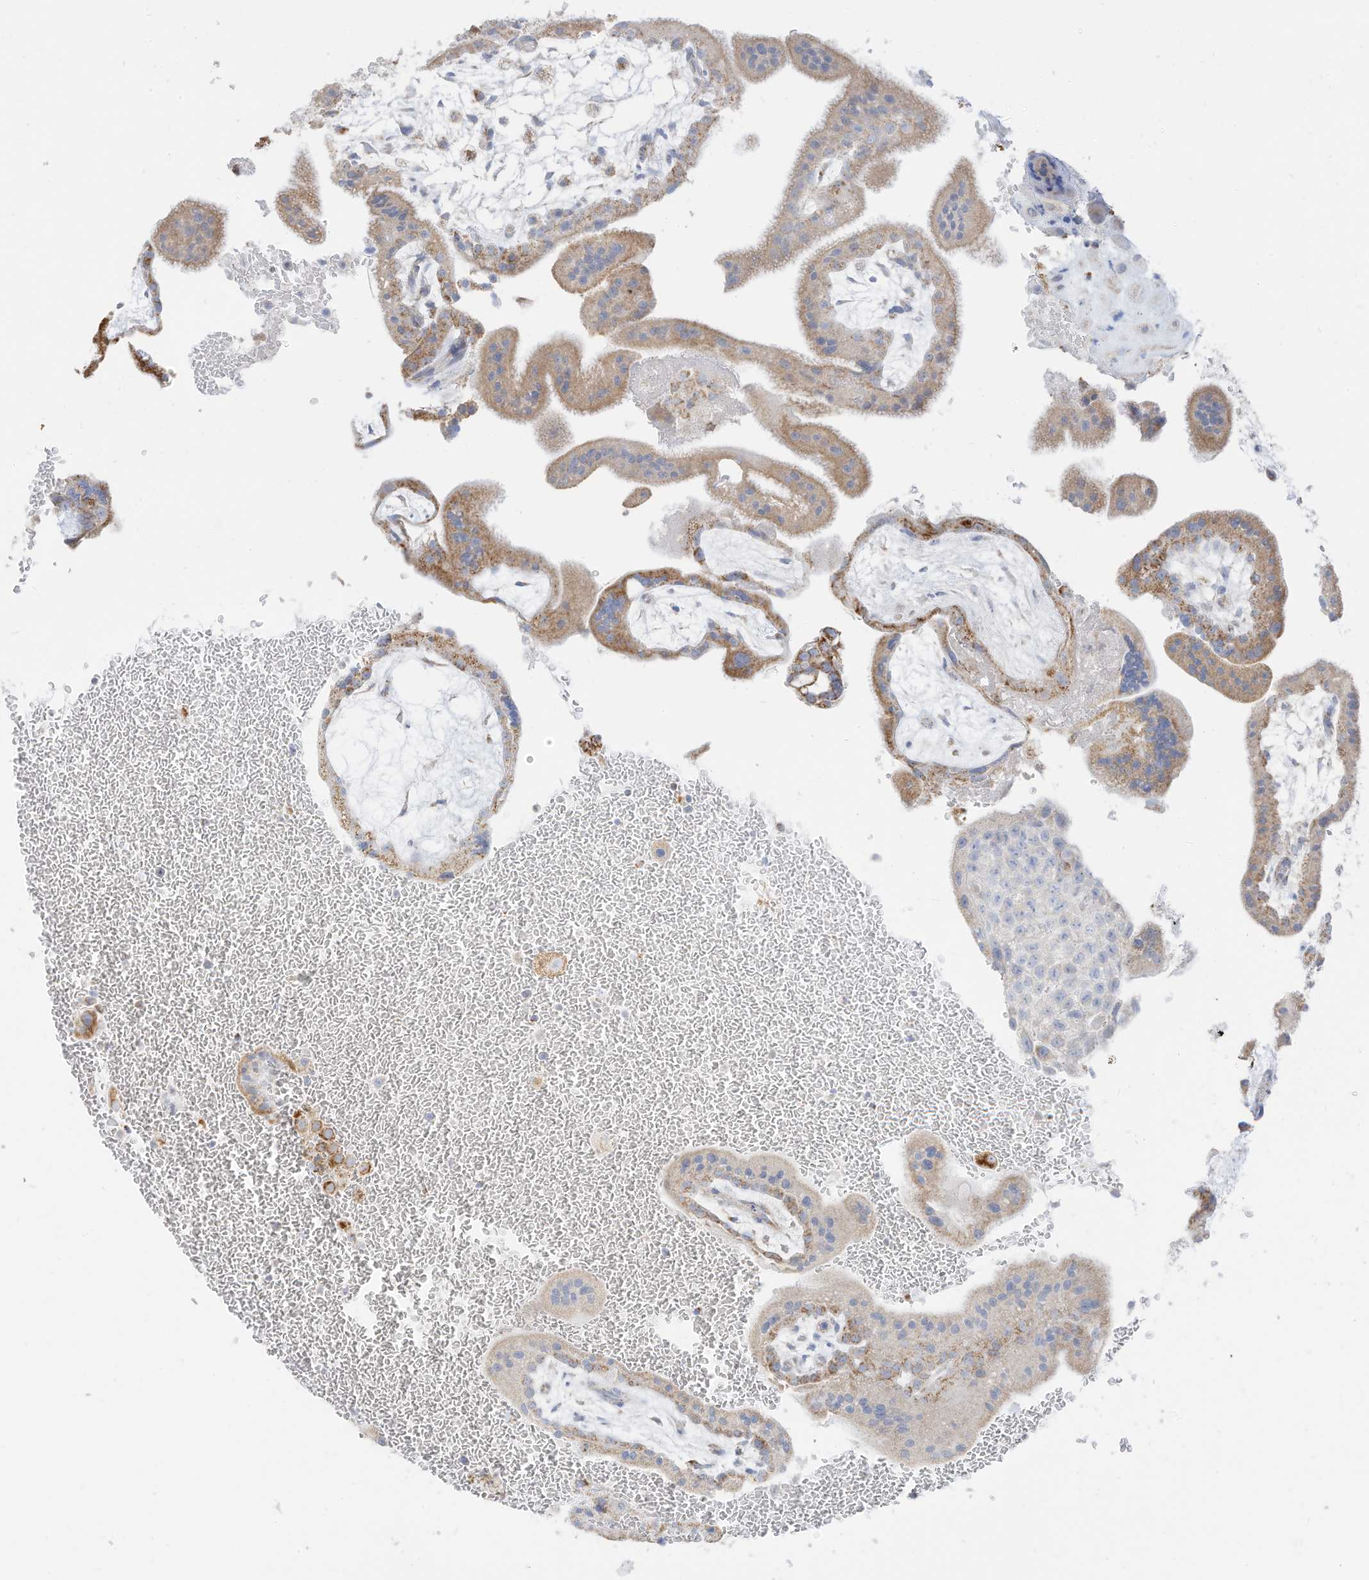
{"staining": {"intensity": "moderate", "quantity": "25%-75%", "location": "cytoplasmic/membranous"}, "tissue": "placenta", "cell_type": "Trophoblastic cells", "image_type": "normal", "snomed": [{"axis": "morphology", "description": "Normal tissue, NOS"}, {"axis": "topography", "description": "Placenta"}], "caption": "Protein staining of benign placenta displays moderate cytoplasmic/membranous positivity in approximately 25%-75% of trophoblastic cells. (Stains: DAB (3,3'-diaminobenzidine) in brown, nuclei in blue, Microscopy: brightfield microscopy at high magnification).", "gene": "ETHE1", "patient": {"sex": "female", "age": 35}}